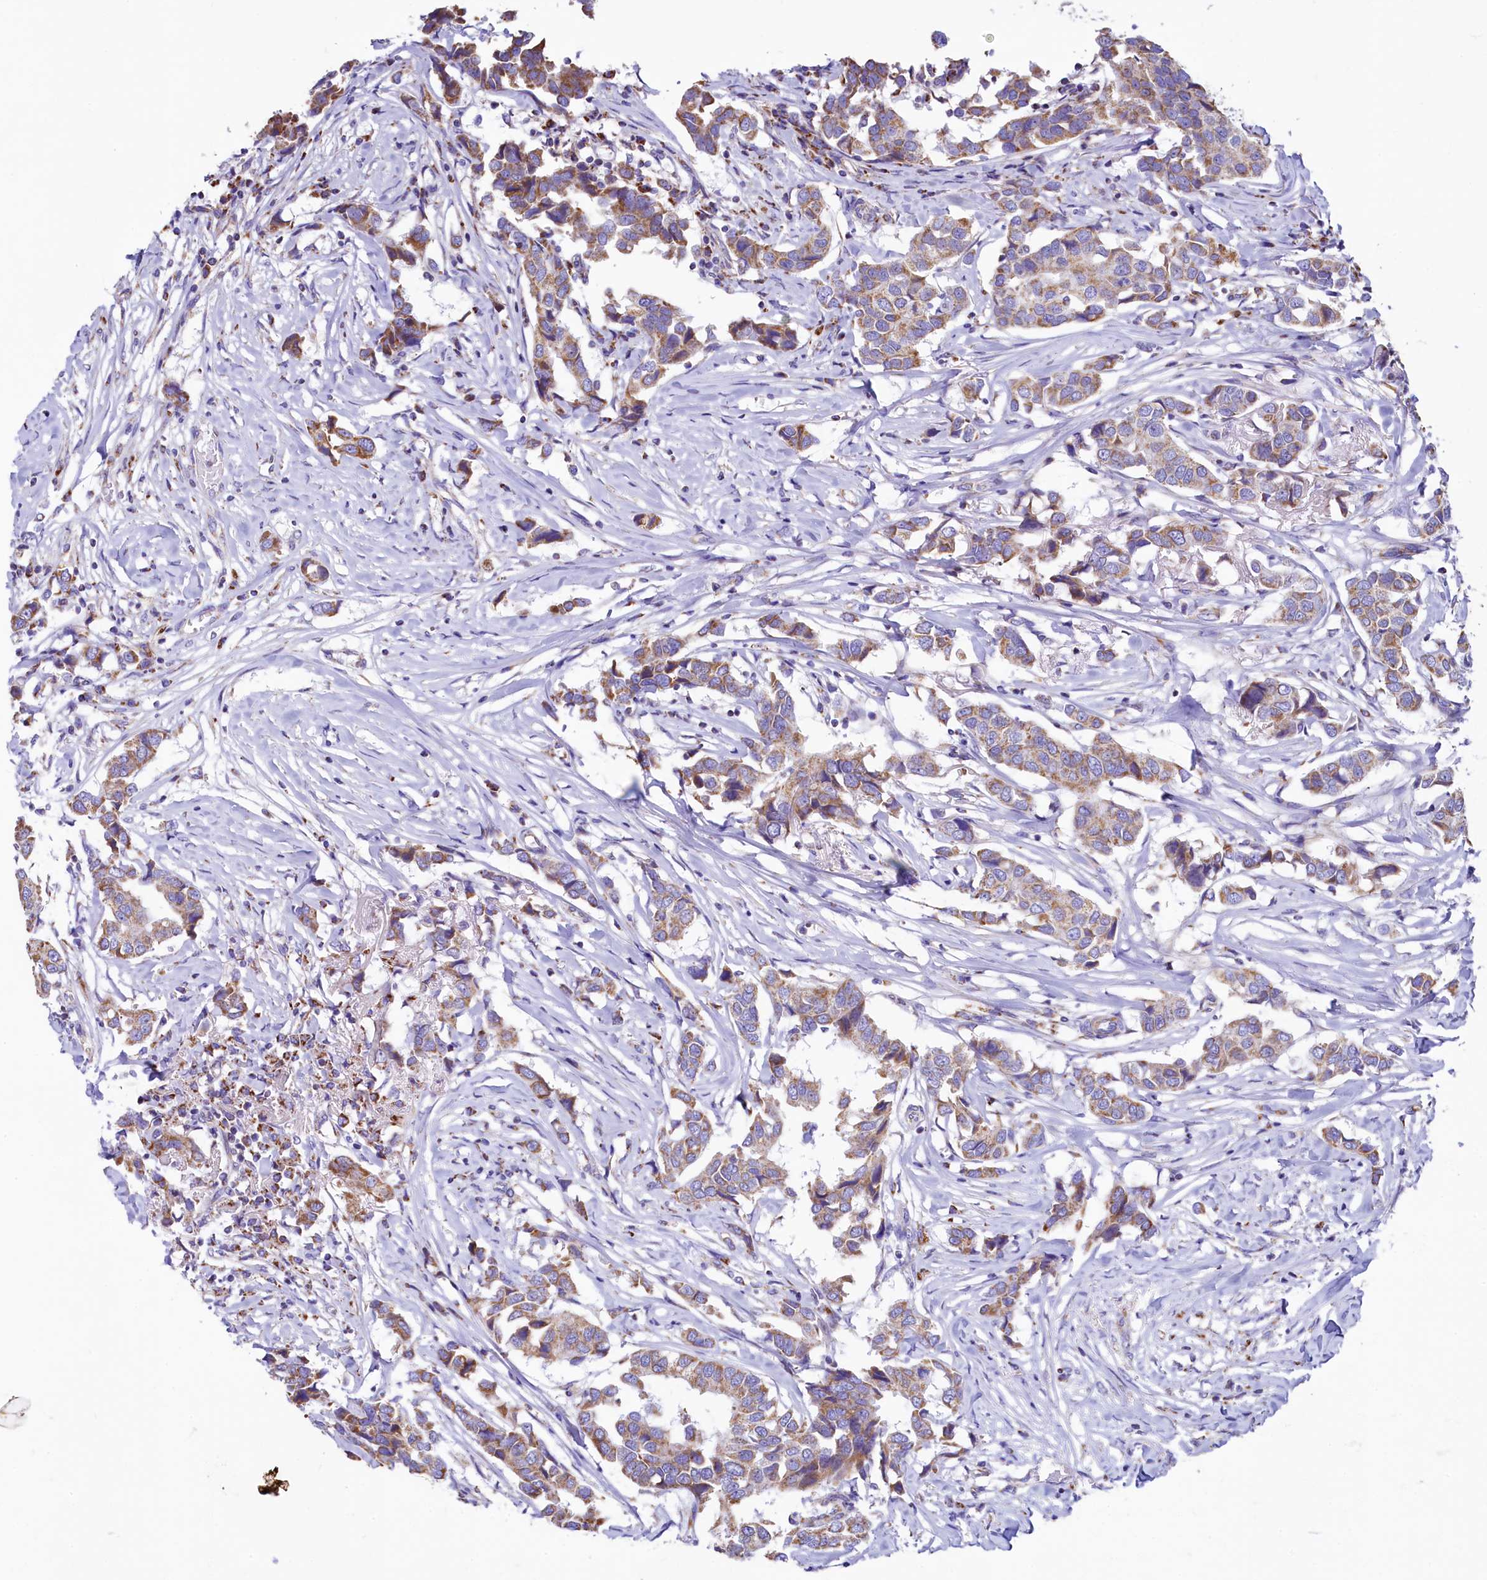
{"staining": {"intensity": "moderate", "quantity": "25%-75%", "location": "cytoplasmic/membranous"}, "tissue": "breast cancer", "cell_type": "Tumor cells", "image_type": "cancer", "snomed": [{"axis": "morphology", "description": "Duct carcinoma"}, {"axis": "topography", "description": "Breast"}], "caption": "Intraductal carcinoma (breast) tissue reveals moderate cytoplasmic/membranous positivity in about 25%-75% of tumor cells", "gene": "IDH3A", "patient": {"sex": "female", "age": 80}}